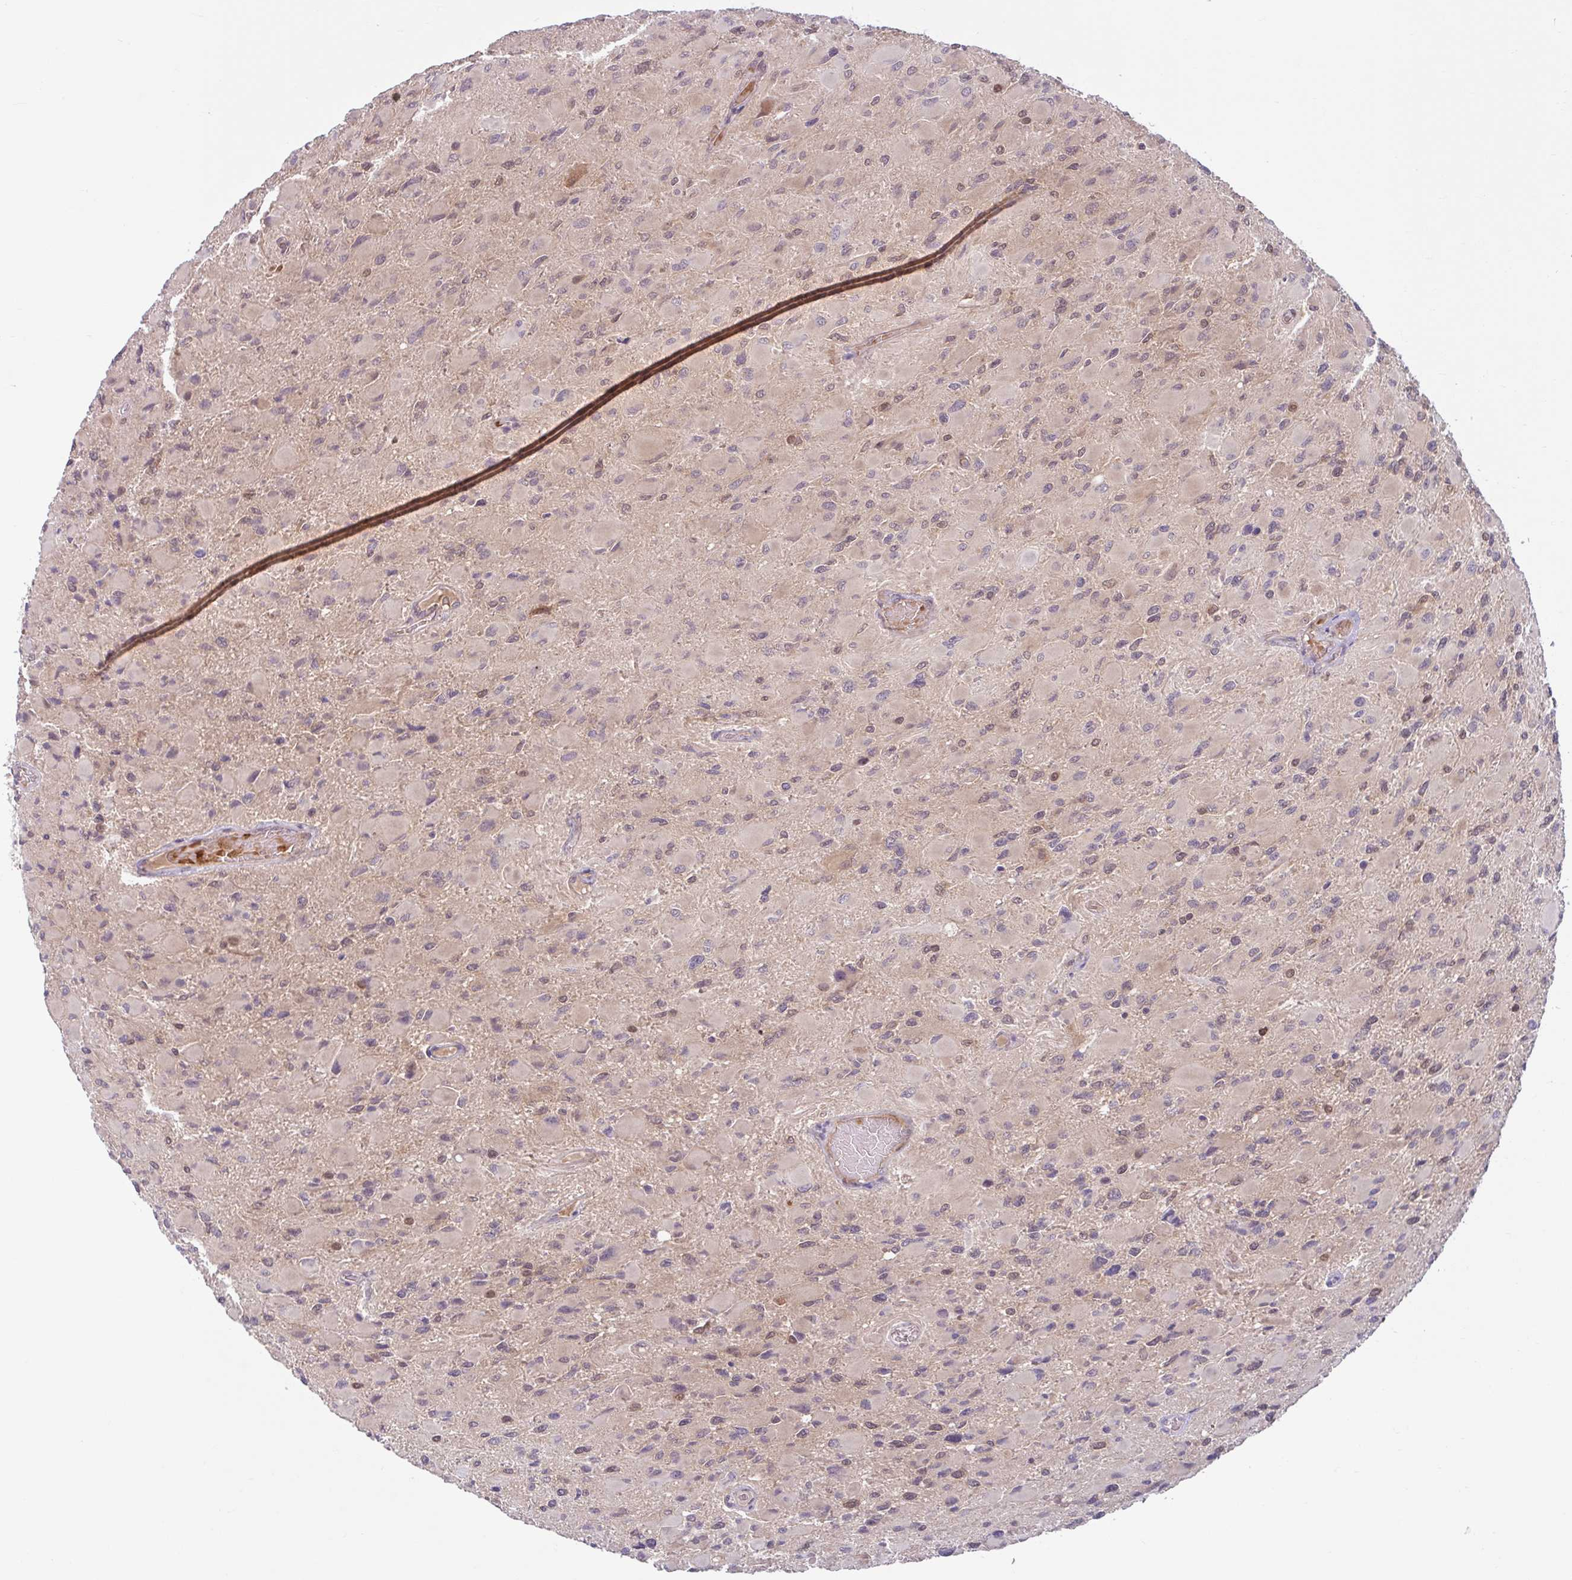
{"staining": {"intensity": "weak", "quantity": "<25%", "location": "cytoplasmic/membranous,nuclear"}, "tissue": "glioma", "cell_type": "Tumor cells", "image_type": "cancer", "snomed": [{"axis": "morphology", "description": "Glioma, malignant, High grade"}, {"axis": "topography", "description": "Cerebral cortex"}], "caption": "Protein analysis of malignant glioma (high-grade) demonstrates no significant positivity in tumor cells.", "gene": "HMBS", "patient": {"sex": "female", "age": 36}}